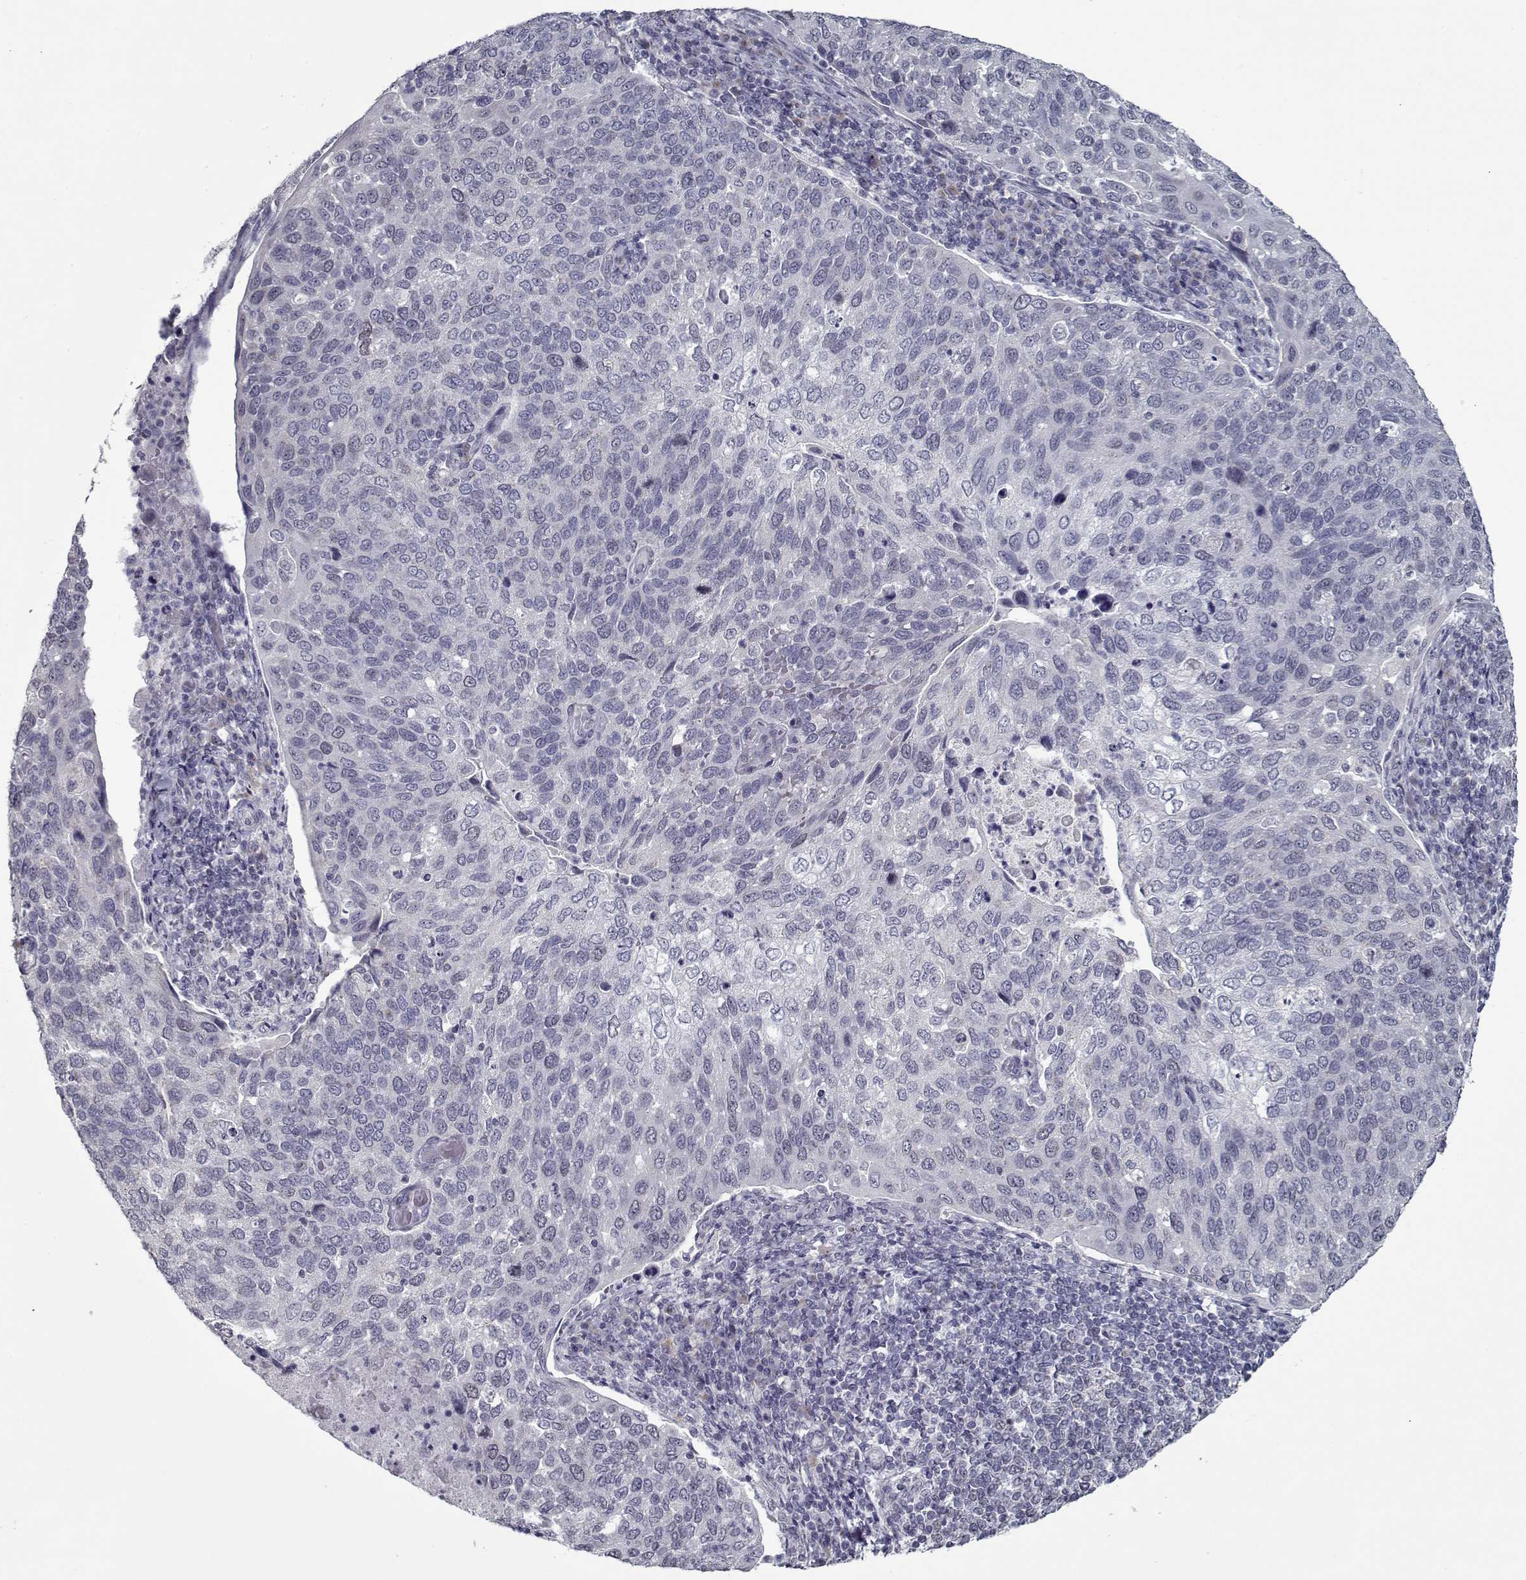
{"staining": {"intensity": "negative", "quantity": "none", "location": "none"}, "tissue": "cervical cancer", "cell_type": "Tumor cells", "image_type": "cancer", "snomed": [{"axis": "morphology", "description": "Squamous cell carcinoma, NOS"}, {"axis": "topography", "description": "Cervix"}], "caption": "This is an IHC image of human cervical cancer. There is no staining in tumor cells.", "gene": "SEC16B", "patient": {"sex": "female", "age": 54}}